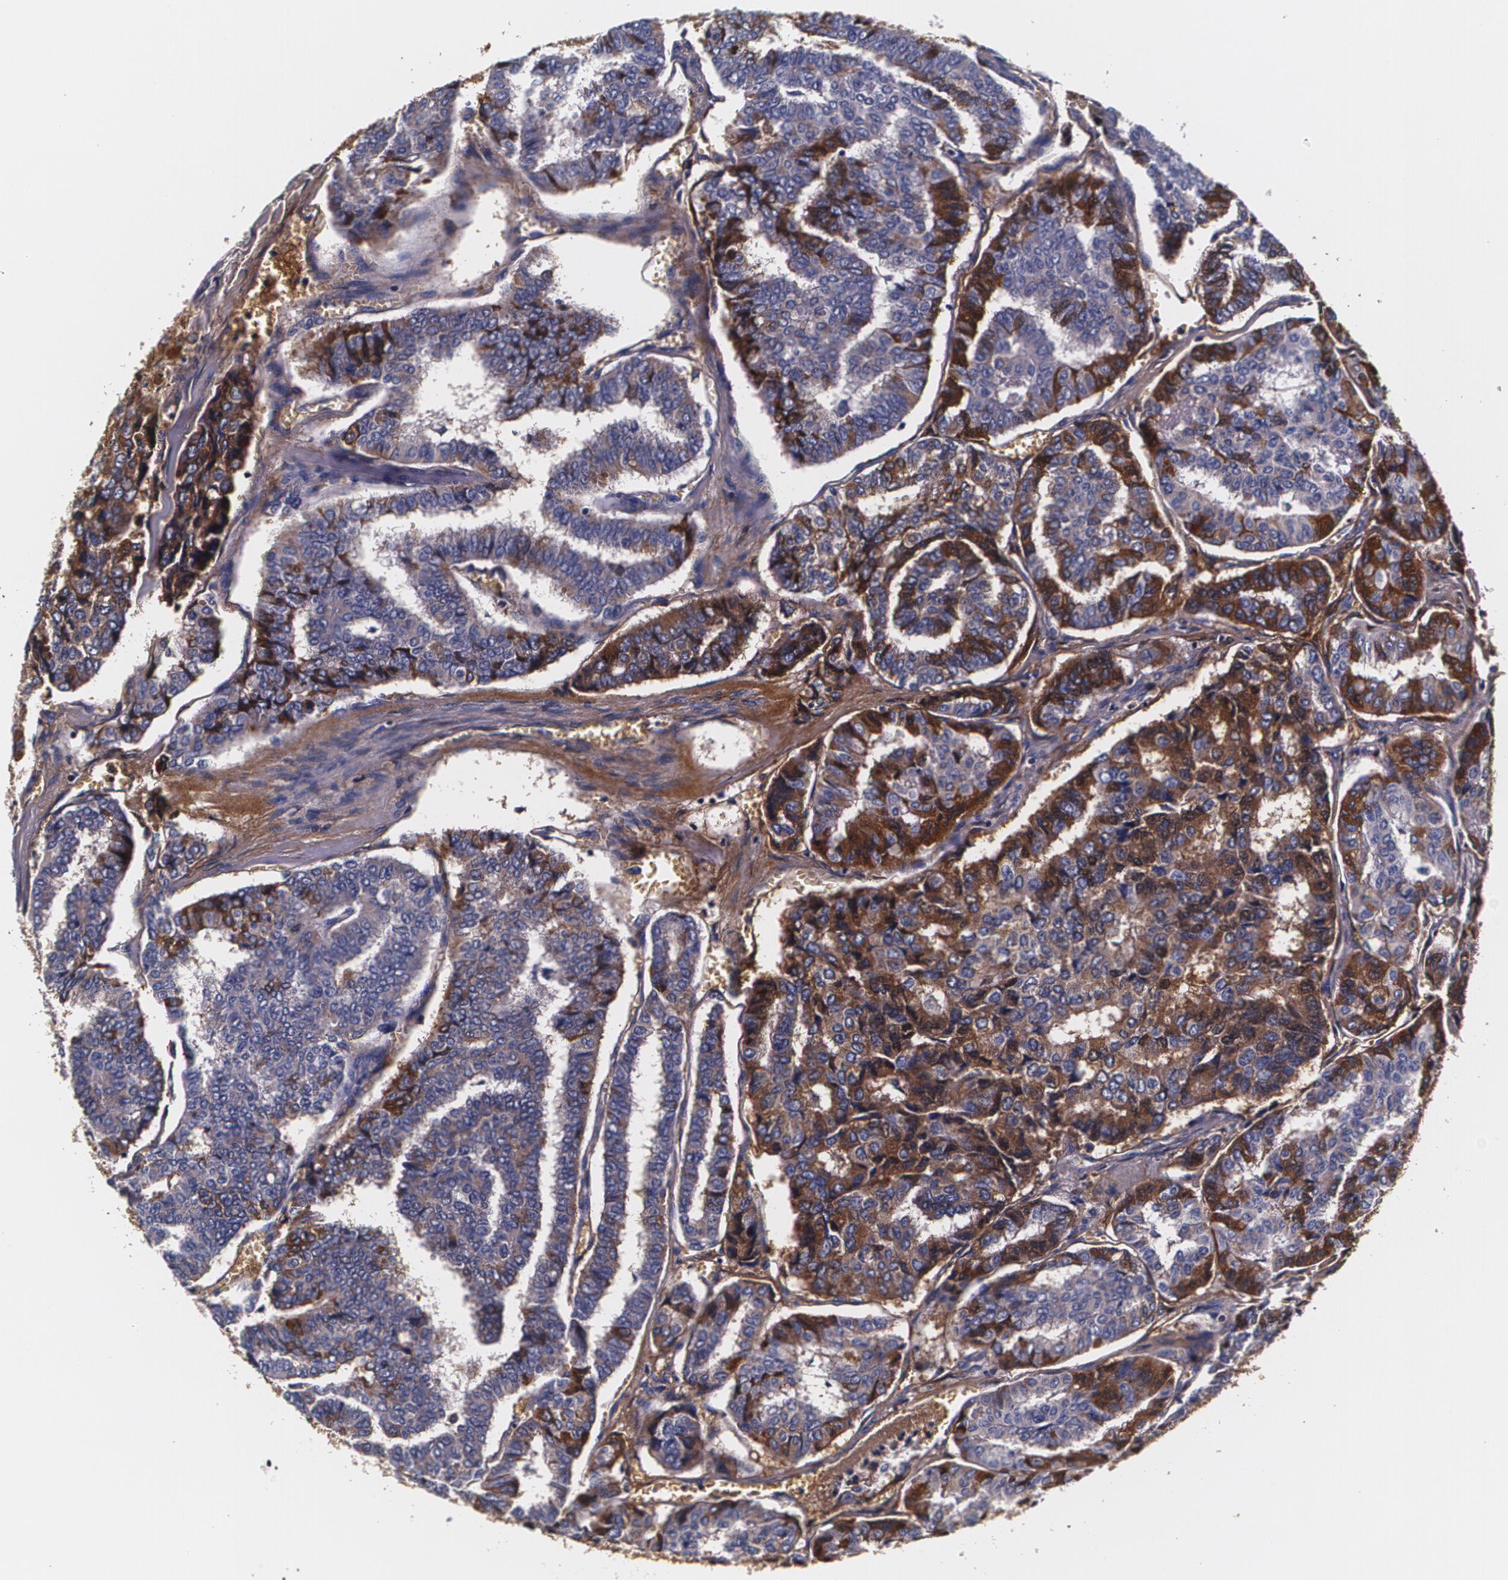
{"staining": {"intensity": "moderate", "quantity": "25%-75%", "location": "cytoplasmic/membranous"}, "tissue": "thyroid cancer", "cell_type": "Tumor cells", "image_type": "cancer", "snomed": [{"axis": "morphology", "description": "Papillary adenocarcinoma, NOS"}, {"axis": "topography", "description": "Thyroid gland"}], "caption": "Protein staining of papillary adenocarcinoma (thyroid) tissue shows moderate cytoplasmic/membranous expression in about 25%-75% of tumor cells. Nuclei are stained in blue.", "gene": "TTR", "patient": {"sex": "female", "age": 35}}